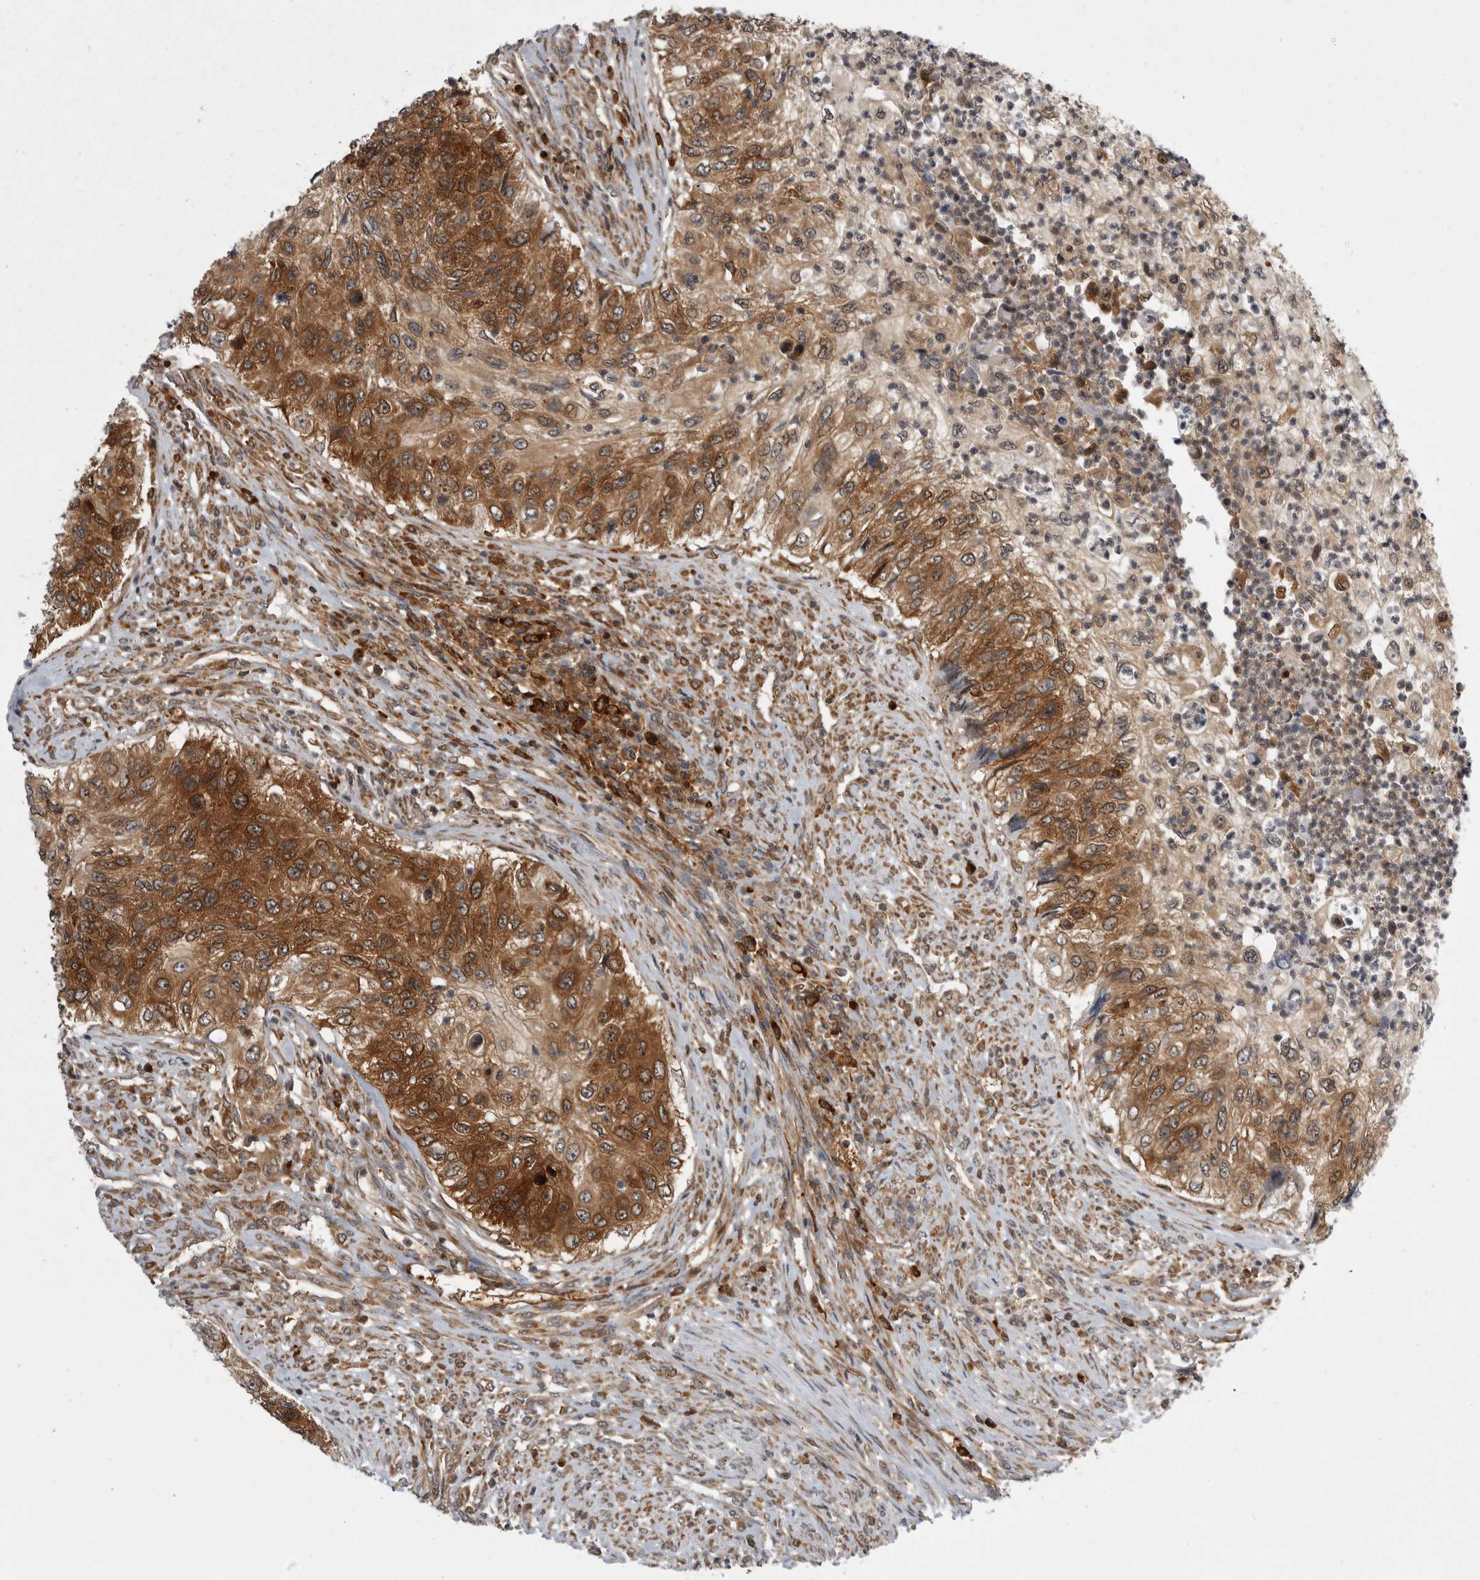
{"staining": {"intensity": "moderate", "quantity": ">75%", "location": "cytoplasmic/membranous"}, "tissue": "urothelial cancer", "cell_type": "Tumor cells", "image_type": "cancer", "snomed": [{"axis": "morphology", "description": "Urothelial carcinoma, High grade"}, {"axis": "topography", "description": "Urinary bladder"}], "caption": "An immunohistochemistry micrograph of neoplastic tissue is shown. Protein staining in brown highlights moderate cytoplasmic/membranous positivity in urothelial cancer within tumor cells.", "gene": "CACYBP", "patient": {"sex": "female", "age": 60}}